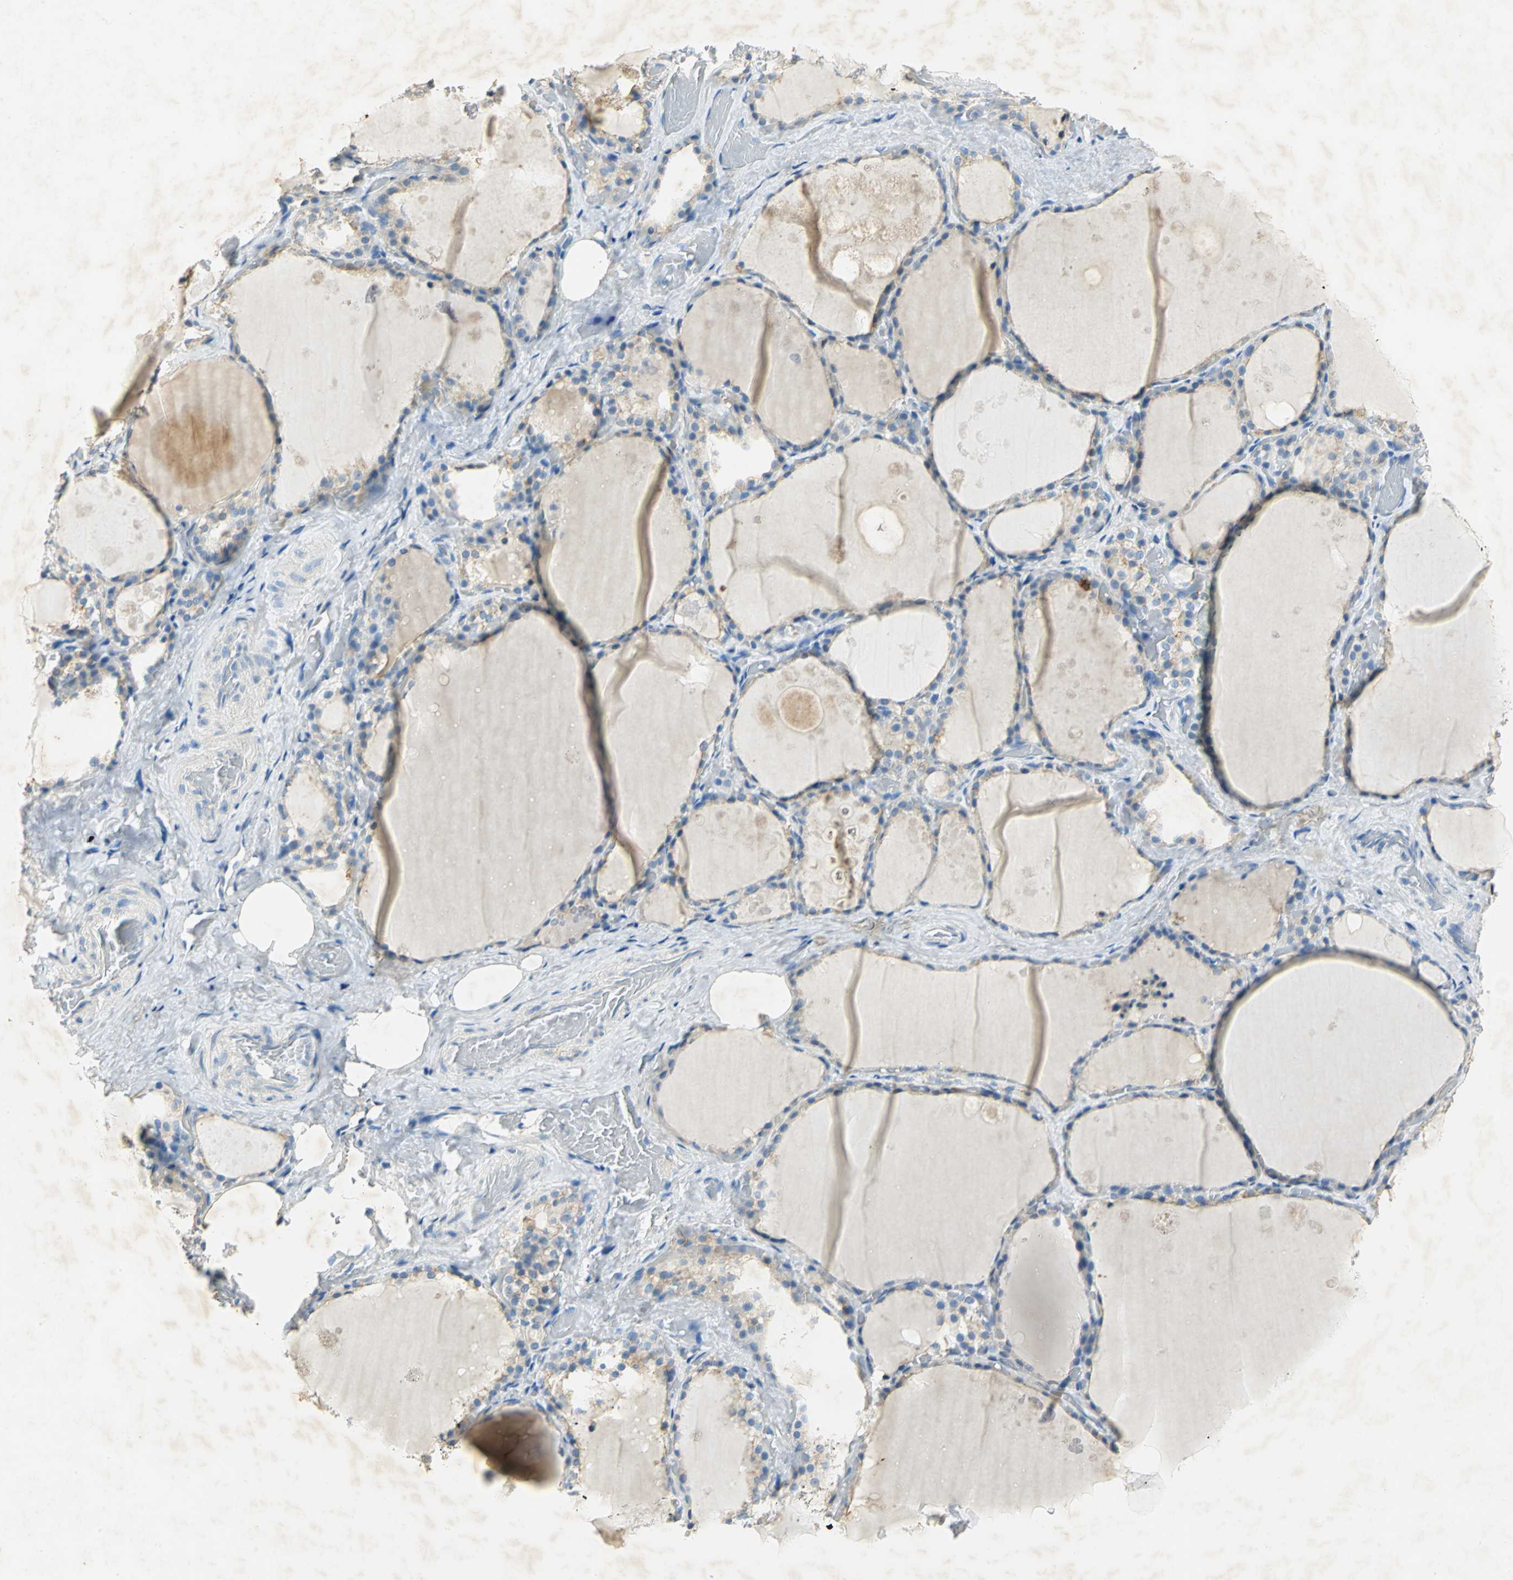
{"staining": {"intensity": "negative", "quantity": "none", "location": "none"}, "tissue": "thyroid gland", "cell_type": "Glandular cells", "image_type": "normal", "snomed": [{"axis": "morphology", "description": "Normal tissue, NOS"}, {"axis": "topography", "description": "Thyroid gland"}], "caption": "Immunohistochemical staining of unremarkable thyroid gland exhibits no significant positivity in glandular cells.", "gene": "ANXA4", "patient": {"sex": "male", "age": 61}}